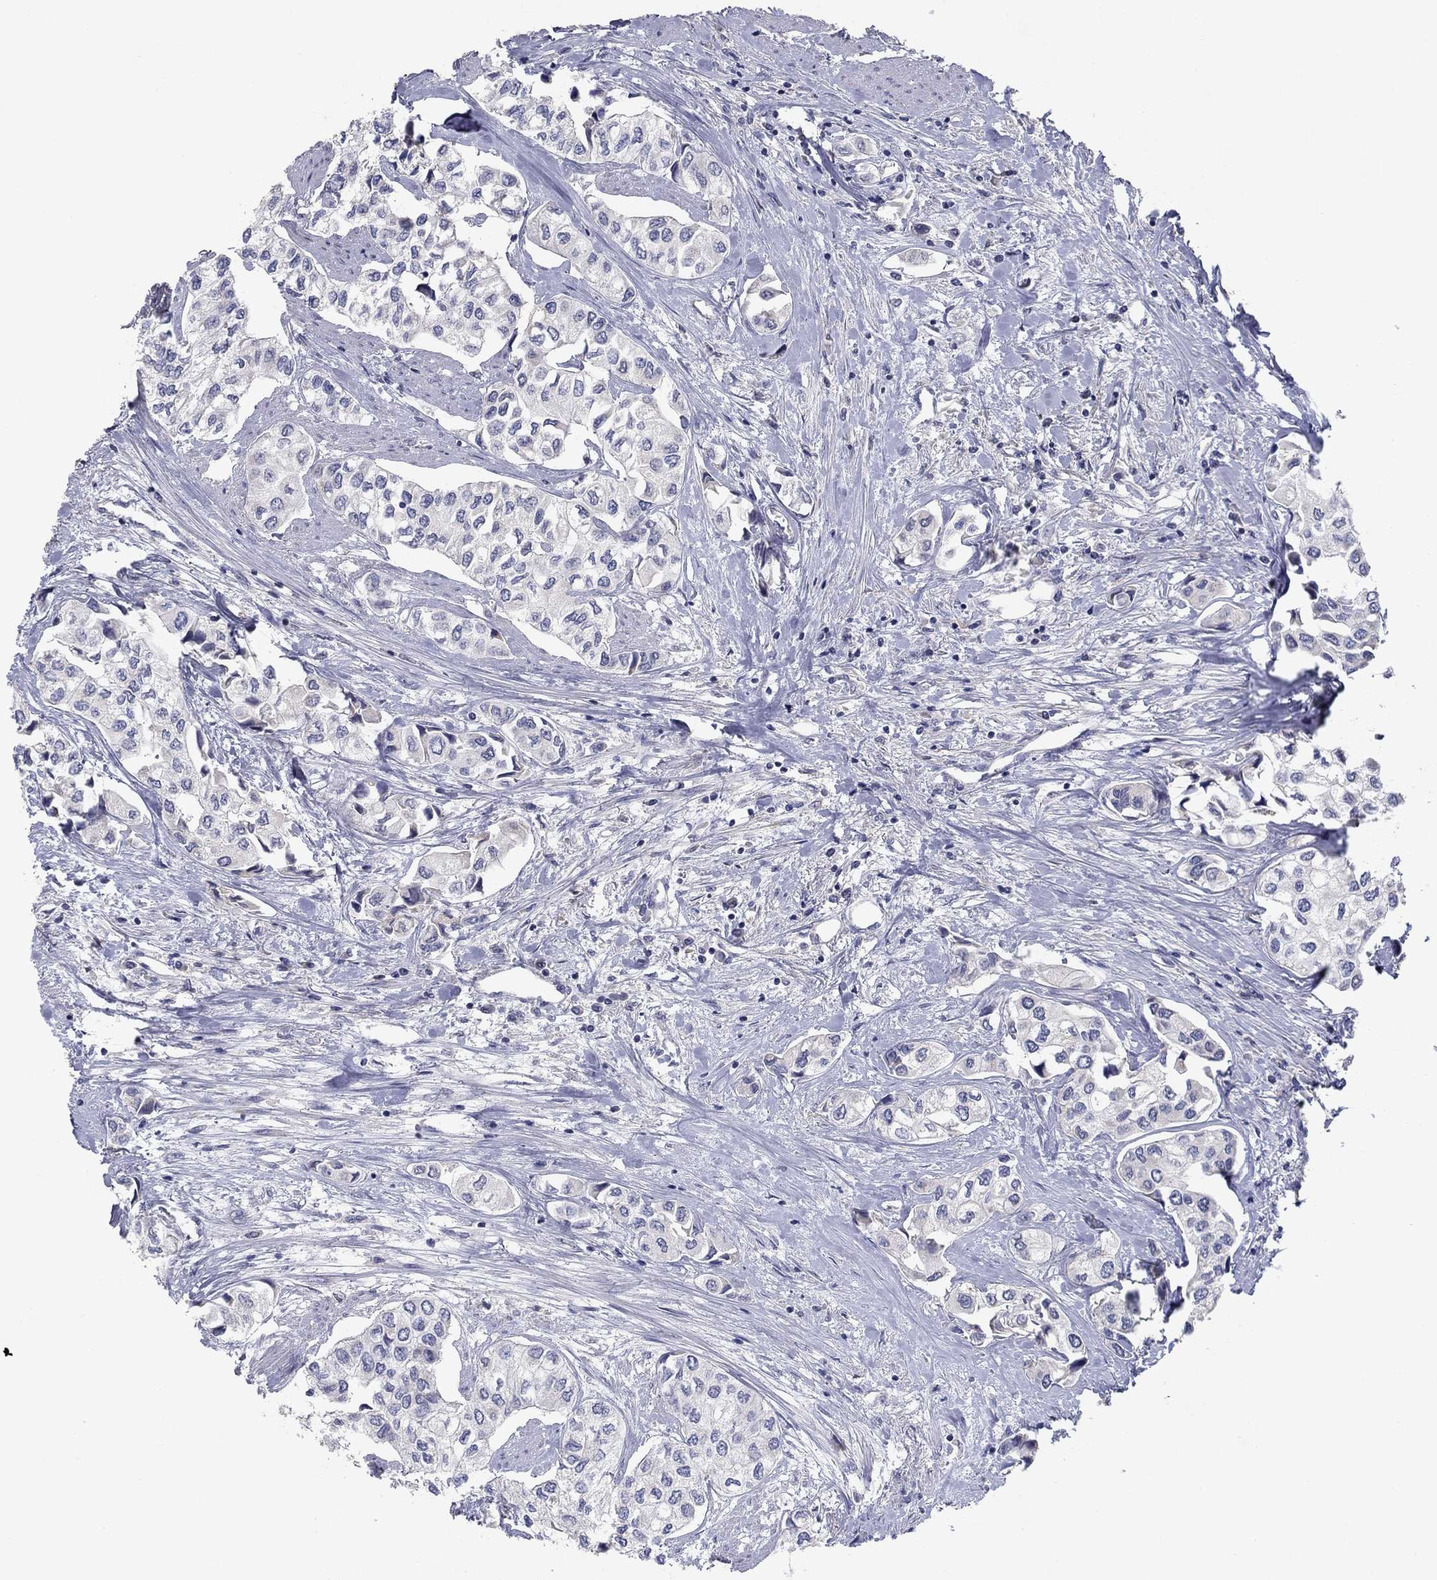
{"staining": {"intensity": "negative", "quantity": "none", "location": "none"}, "tissue": "urothelial cancer", "cell_type": "Tumor cells", "image_type": "cancer", "snomed": [{"axis": "morphology", "description": "Urothelial carcinoma, High grade"}, {"axis": "topography", "description": "Urinary bladder"}], "caption": "Image shows no protein staining in tumor cells of urothelial cancer tissue.", "gene": "PTGDS", "patient": {"sex": "male", "age": 73}}